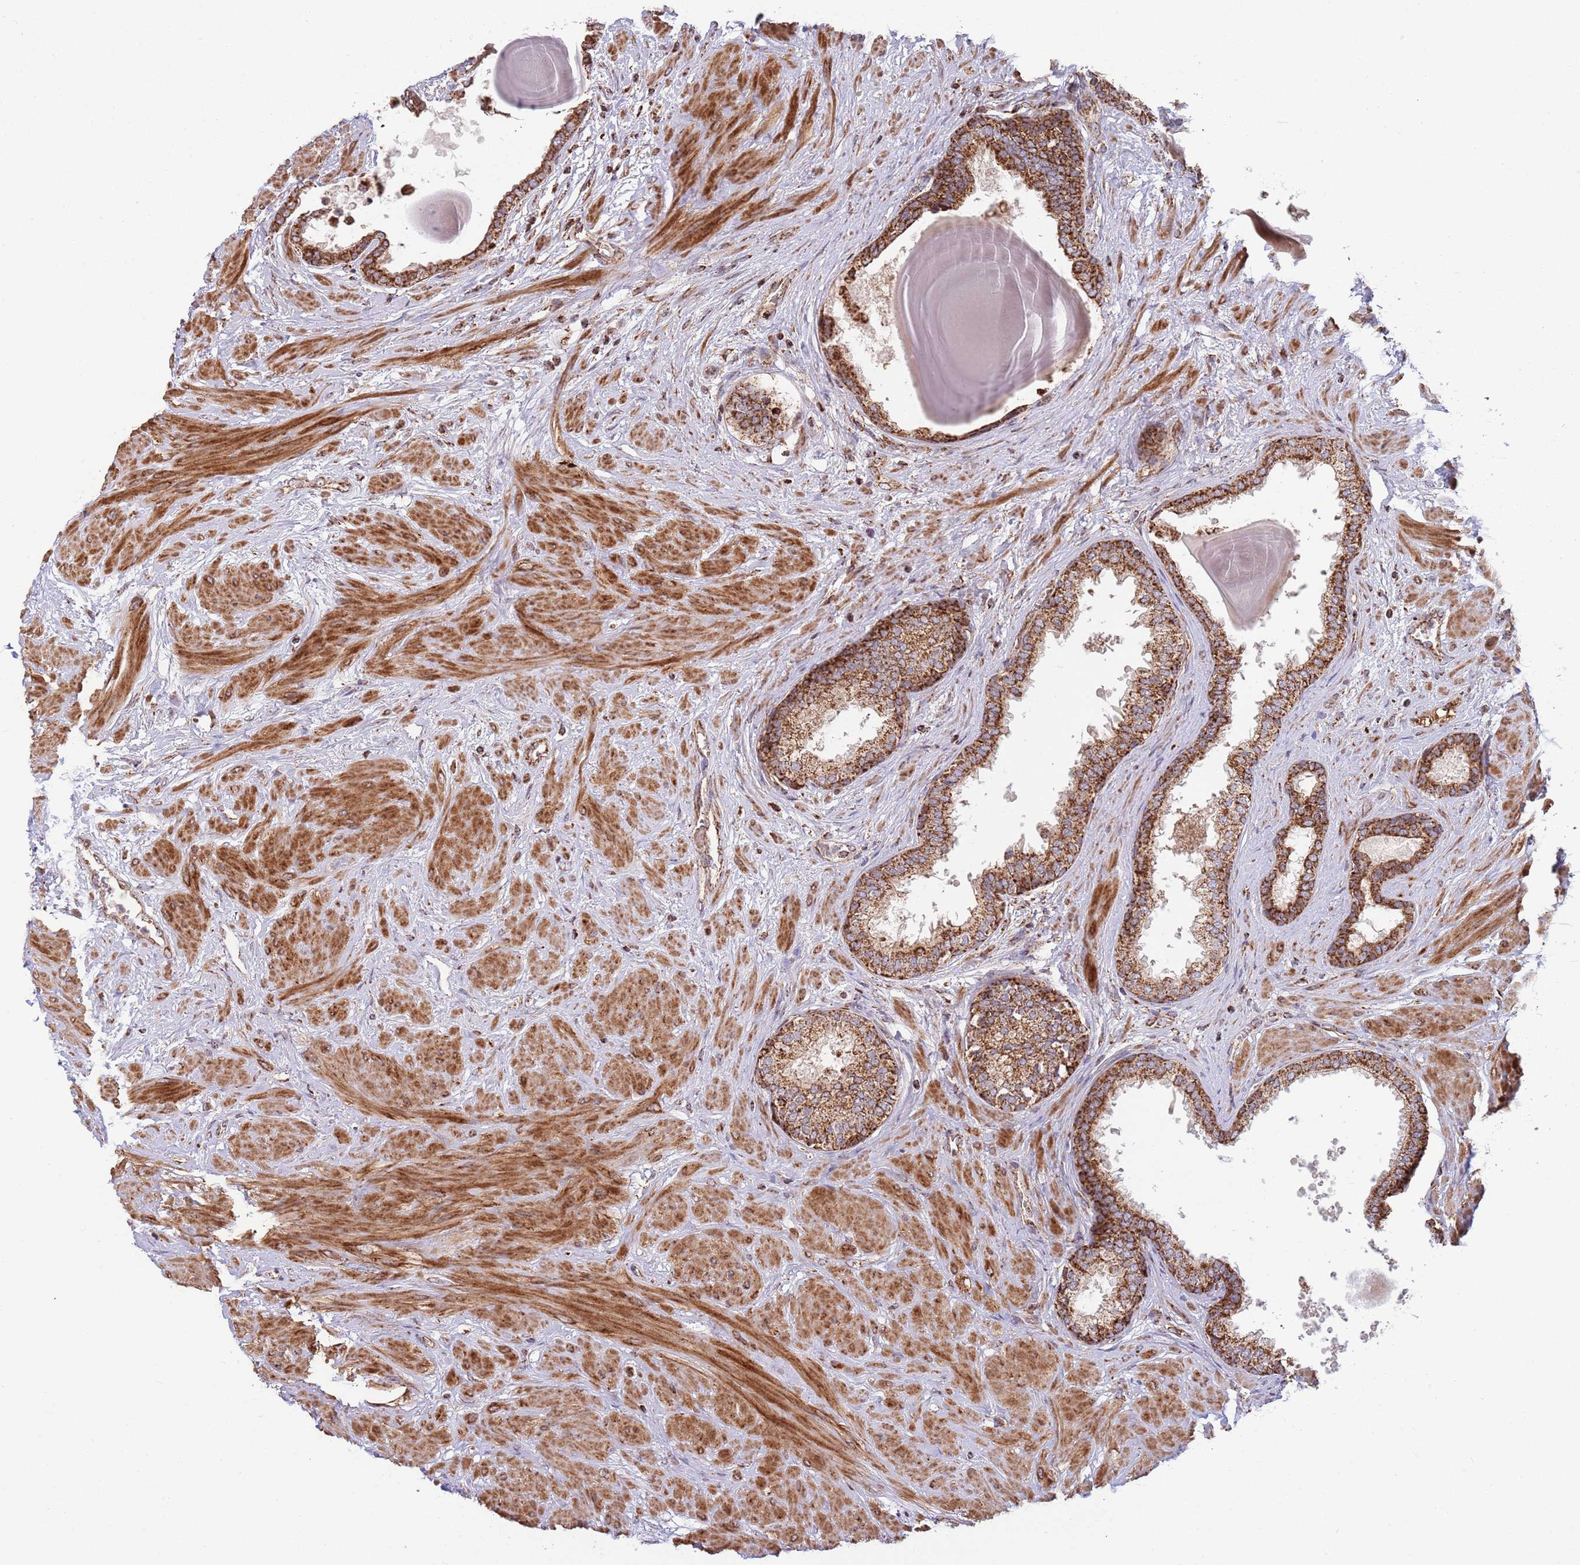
{"staining": {"intensity": "strong", "quantity": ">75%", "location": "cytoplasmic/membranous"}, "tissue": "prostate", "cell_type": "Glandular cells", "image_type": "normal", "snomed": [{"axis": "morphology", "description": "Normal tissue, NOS"}, {"axis": "topography", "description": "Prostate"}], "caption": "This image exhibits immunohistochemistry (IHC) staining of unremarkable human prostate, with high strong cytoplasmic/membranous staining in approximately >75% of glandular cells.", "gene": "ATP5PD", "patient": {"sex": "male", "age": 48}}